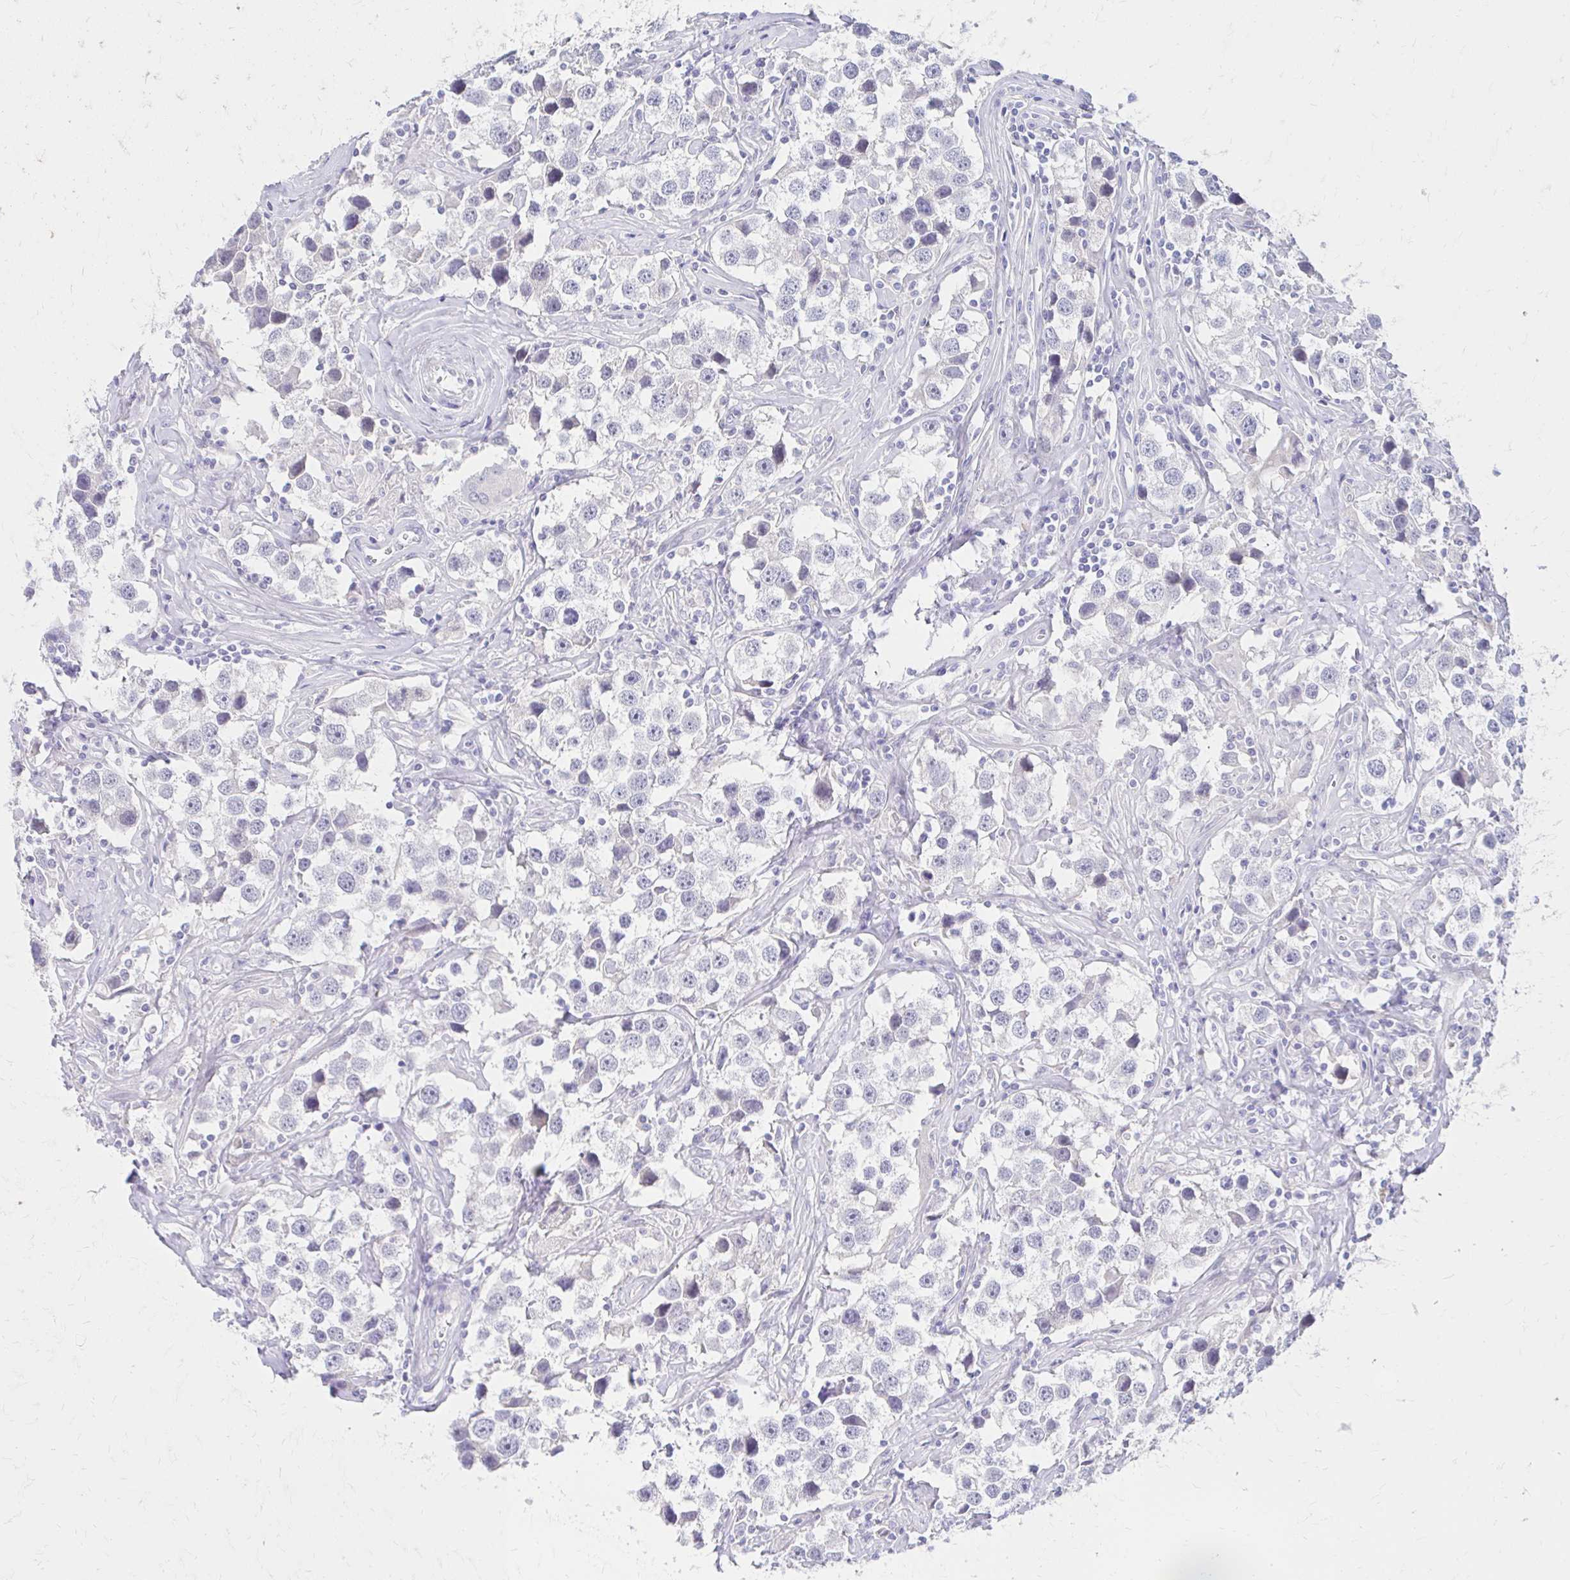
{"staining": {"intensity": "negative", "quantity": "none", "location": "none"}, "tissue": "testis cancer", "cell_type": "Tumor cells", "image_type": "cancer", "snomed": [{"axis": "morphology", "description": "Seminoma, NOS"}, {"axis": "topography", "description": "Testis"}], "caption": "Tumor cells show no significant protein staining in testis cancer (seminoma).", "gene": "AZGP1", "patient": {"sex": "male", "age": 49}}